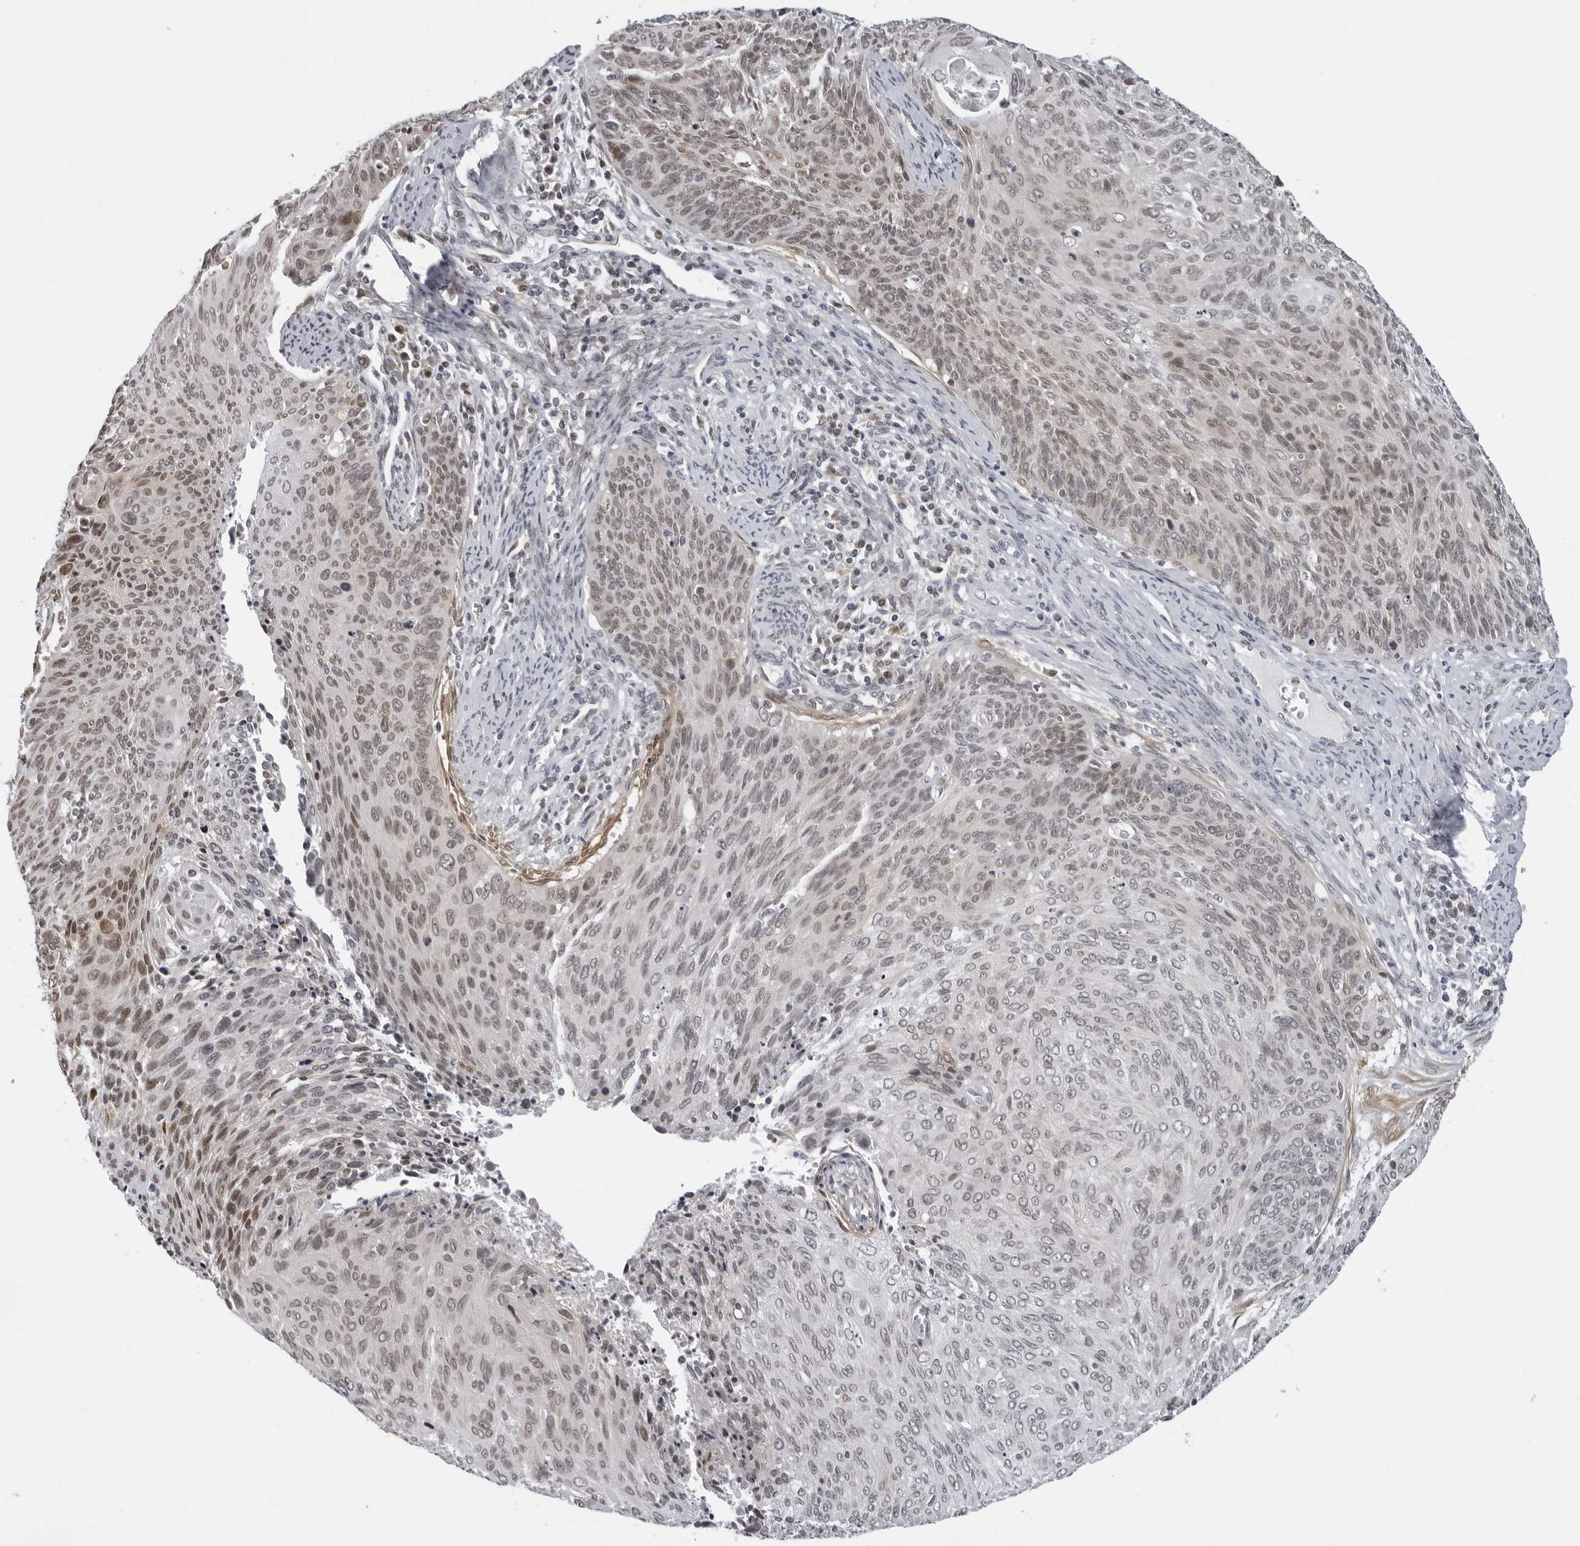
{"staining": {"intensity": "moderate", "quantity": "25%-75%", "location": "nuclear"}, "tissue": "cervical cancer", "cell_type": "Tumor cells", "image_type": "cancer", "snomed": [{"axis": "morphology", "description": "Squamous cell carcinoma, NOS"}, {"axis": "topography", "description": "Cervix"}], "caption": "Immunohistochemical staining of human cervical cancer (squamous cell carcinoma) displays medium levels of moderate nuclear staining in approximately 25%-75% of tumor cells. (Brightfield microscopy of DAB IHC at high magnification).", "gene": "MAF", "patient": {"sex": "female", "age": 55}}